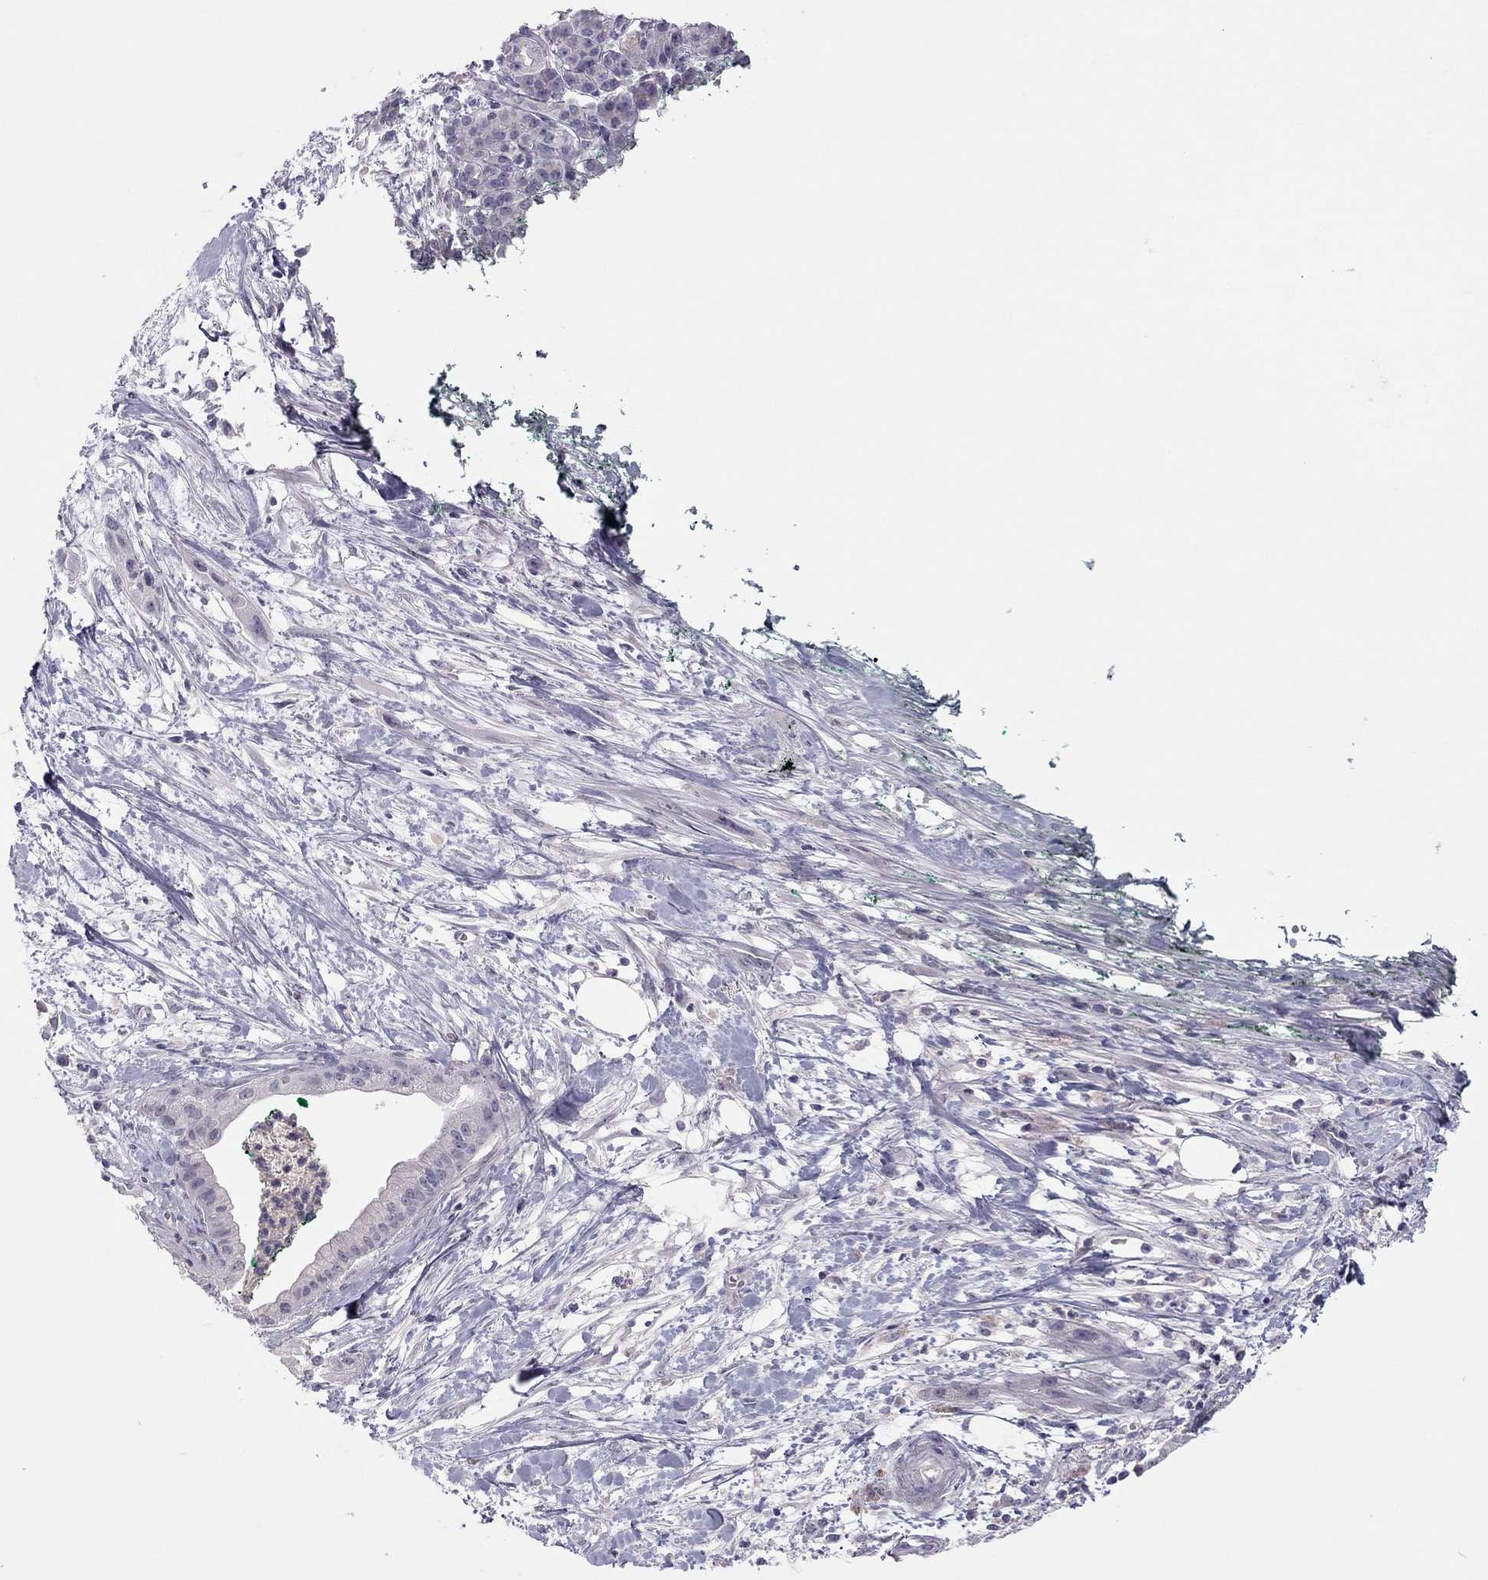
{"staining": {"intensity": "negative", "quantity": "none", "location": "none"}, "tissue": "pancreatic cancer", "cell_type": "Tumor cells", "image_type": "cancer", "snomed": [{"axis": "morphology", "description": "Normal tissue, NOS"}, {"axis": "morphology", "description": "Adenocarcinoma, NOS"}, {"axis": "topography", "description": "Lymph node"}, {"axis": "topography", "description": "Pancreas"}], "caption": "This is an IHC photomicrograph of human pancreatic cancer (adenocarcinoma). There is no expression in tumor cells.", "gene": "ADORA2A", "patient": {"sex": "female", "age": 58}}